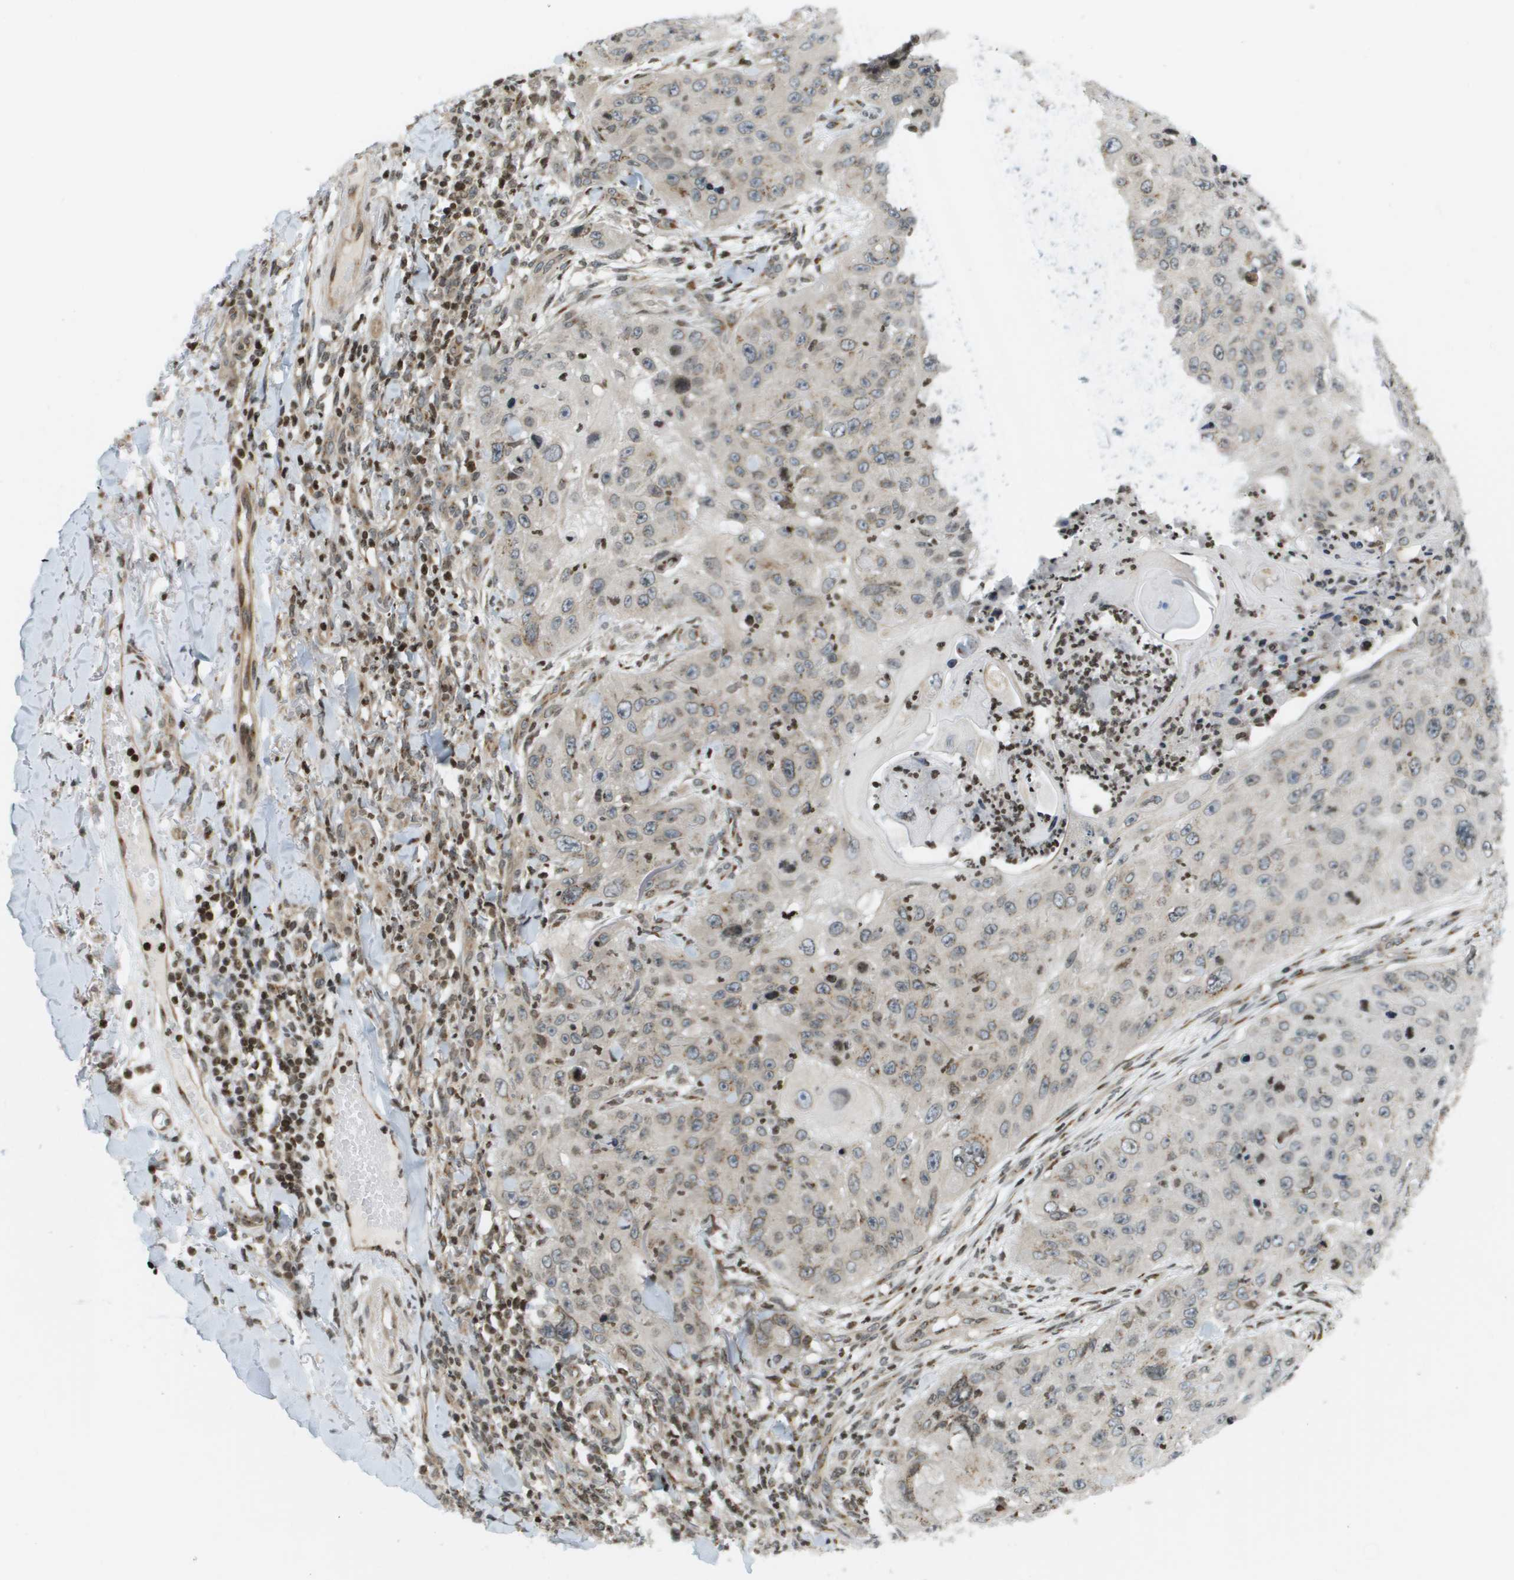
{"staining": {"intensity": "weak", "quantity": ">75%", "location": "cytoplasmic/membranous"}, "tissue": "skin cancer", "cell_type": "Tumor cells", "image_type": "cancer", "snomed": [{"axis": "morphology", "description": "Squamous cell carcinoma, NOS"}, {"axis": "topography", "description": "Skin"}], "caption": "Skin cancer stained for a protein exhibits weak cytoplasmic/membranous positivity in tumor cells.", "gene": "EVC", "patient": {"sex": "female", "age": 80}}